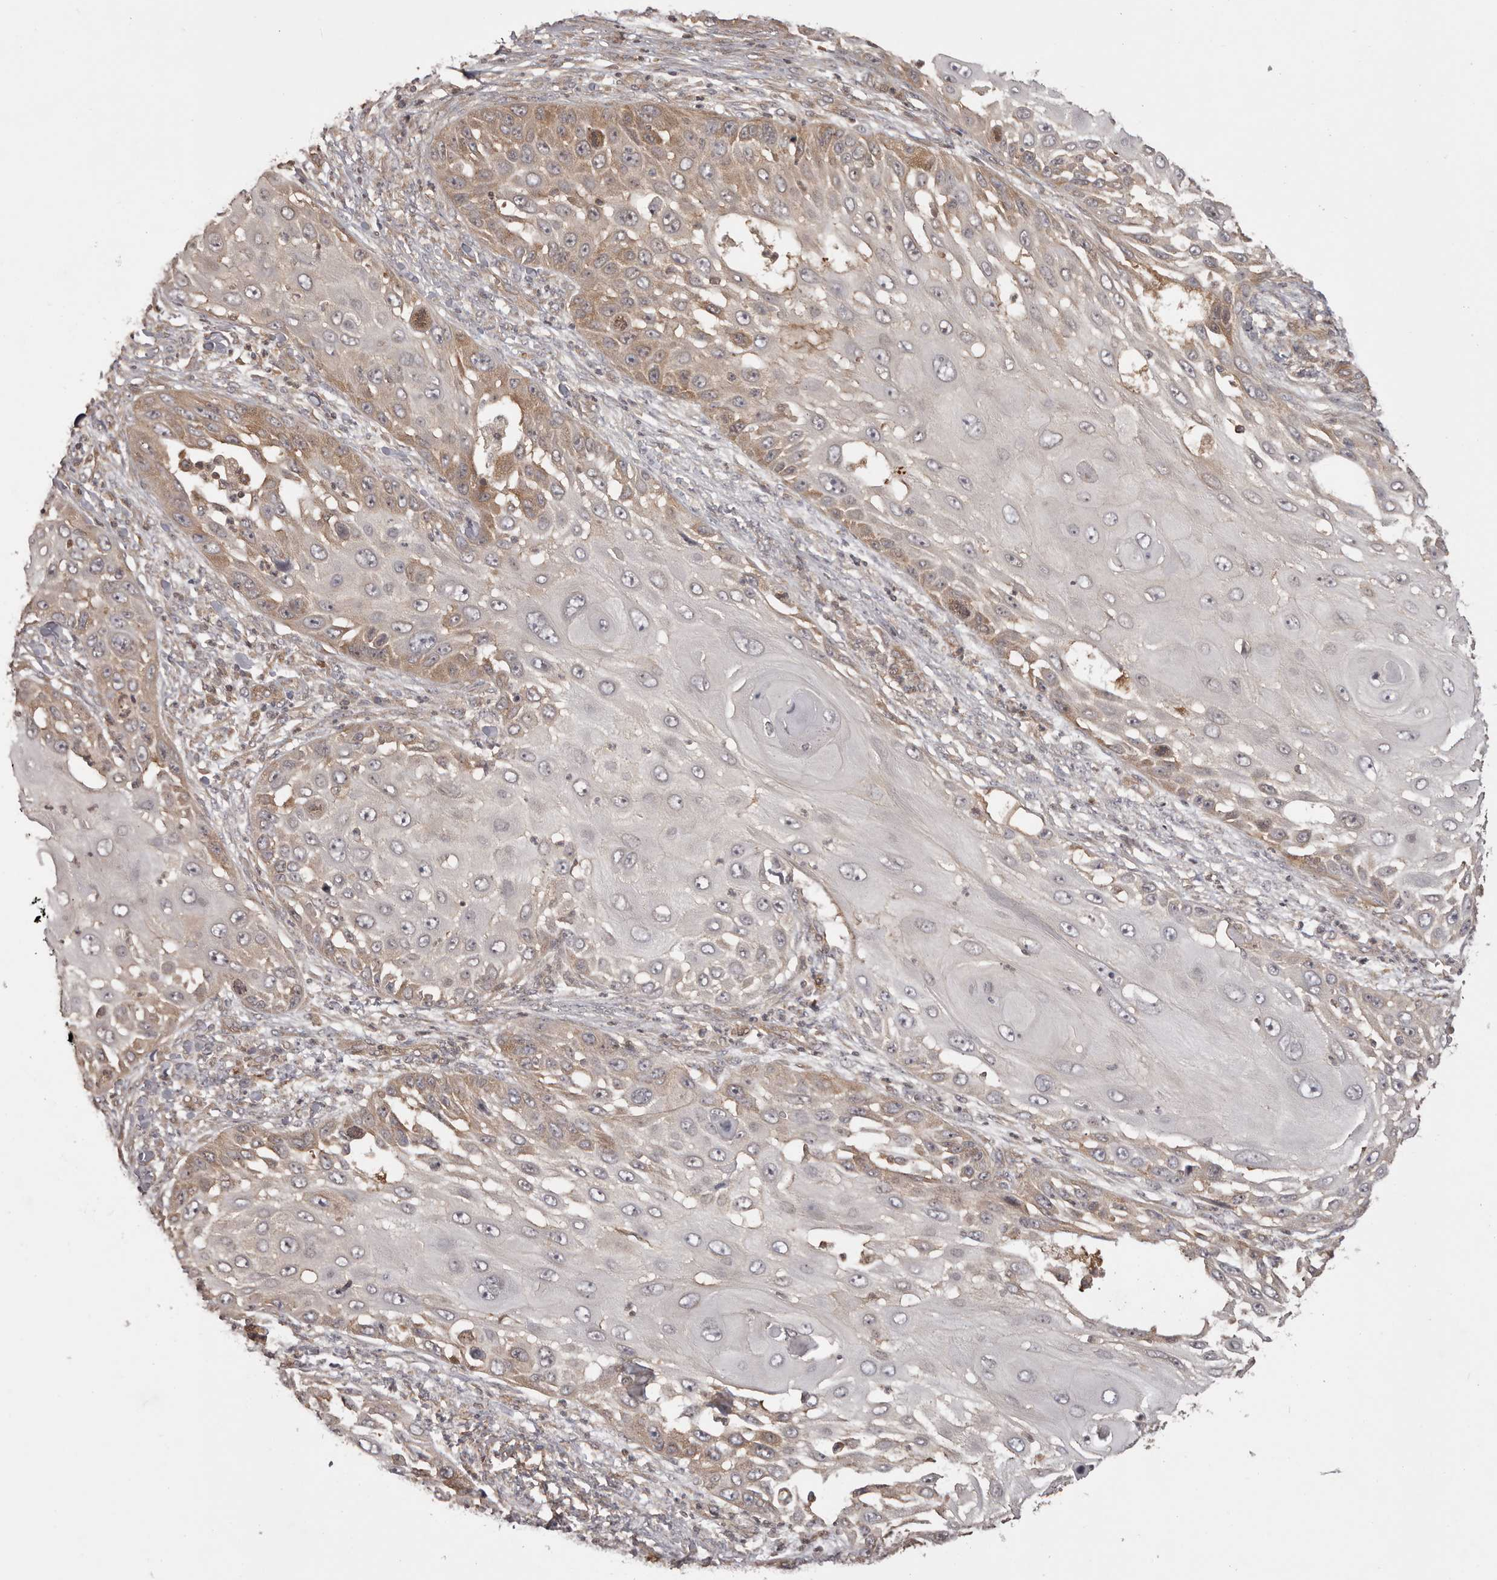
{"staining": {"intensity": "weak", "quantity": "25%-75%", "location": "cytoplasmic/membranous"}, "tissue": "skin cancer", "cell_type": "Tumor cells", "image_type": "cancer", "snomed": [{"axis": "morphology", "description": "Squamous cell carcinoma, NOS"}, {"axis": "topography", "description": "Skin"}], "caption": "This is a histology image of immunohistochemistry staining of skin cancer (squamous cell carcinoma), which shows weak staining in the cytoplasmic/membranous of tumor cells.", "gene": "NFKBIA", "patient": {"sex": "female", "age": 44}}